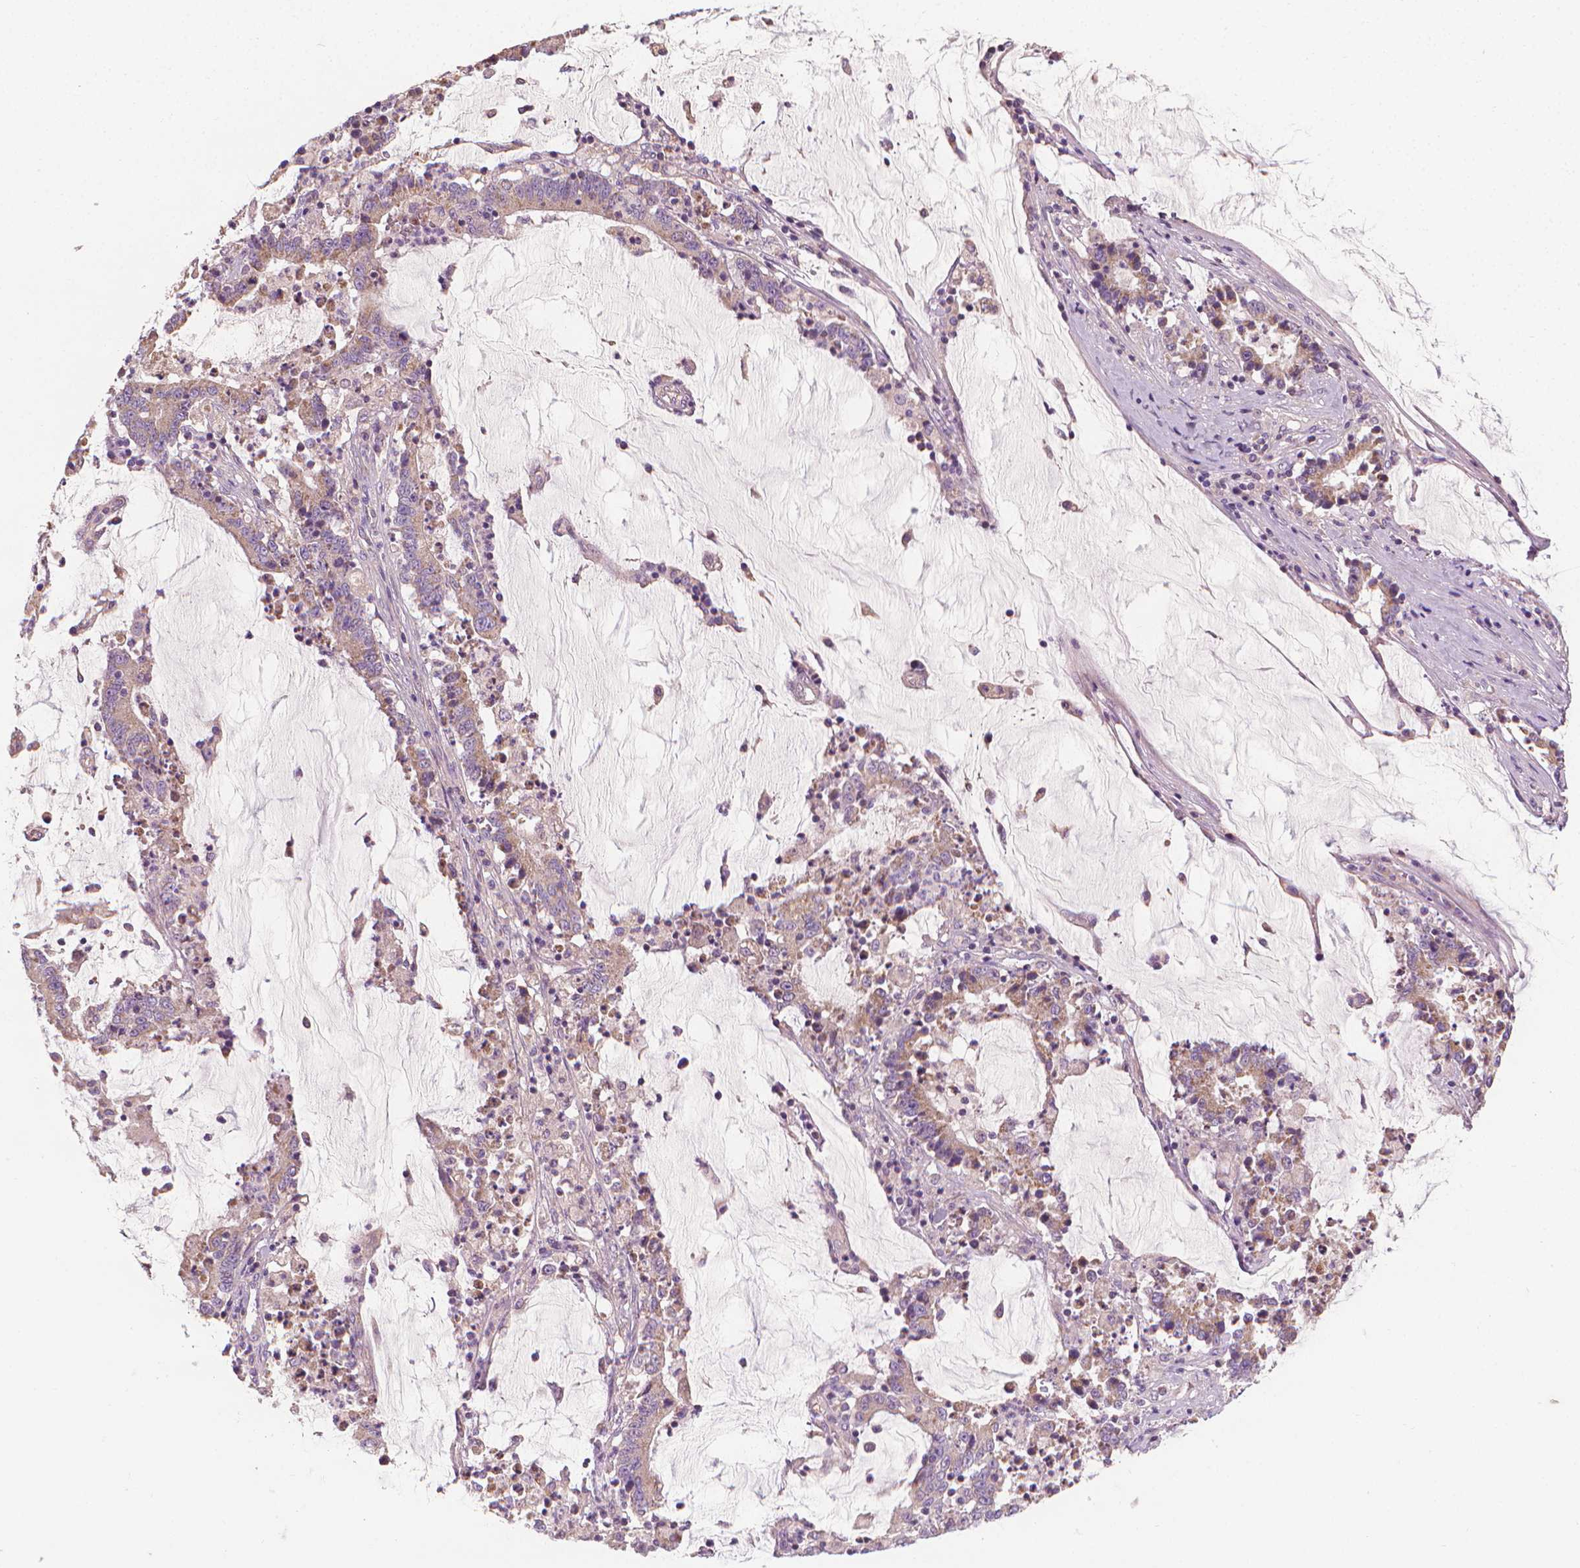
{"staining": {"intensity": "weak", "quantity": "25%-75%", "location": "cytoplasmic/membranous"}, "tissue": "stomach cancer", "cell_type": "Tumor cells", "image_type": "cancer", "snomed": [{"axis": "morphology", "description": "Adenocarcinoma, NOS"}, {"axis": "topography", "description": "Stomach, upper"}], "caption": "Stomach adenocarcinoma stained with a brown dye shows weak cytoplasmic/membranous positive staining in about 25%-75% of tumor cells.", "gene": "RIIAD1", "patient": {"sex": "male", "age": 68}}